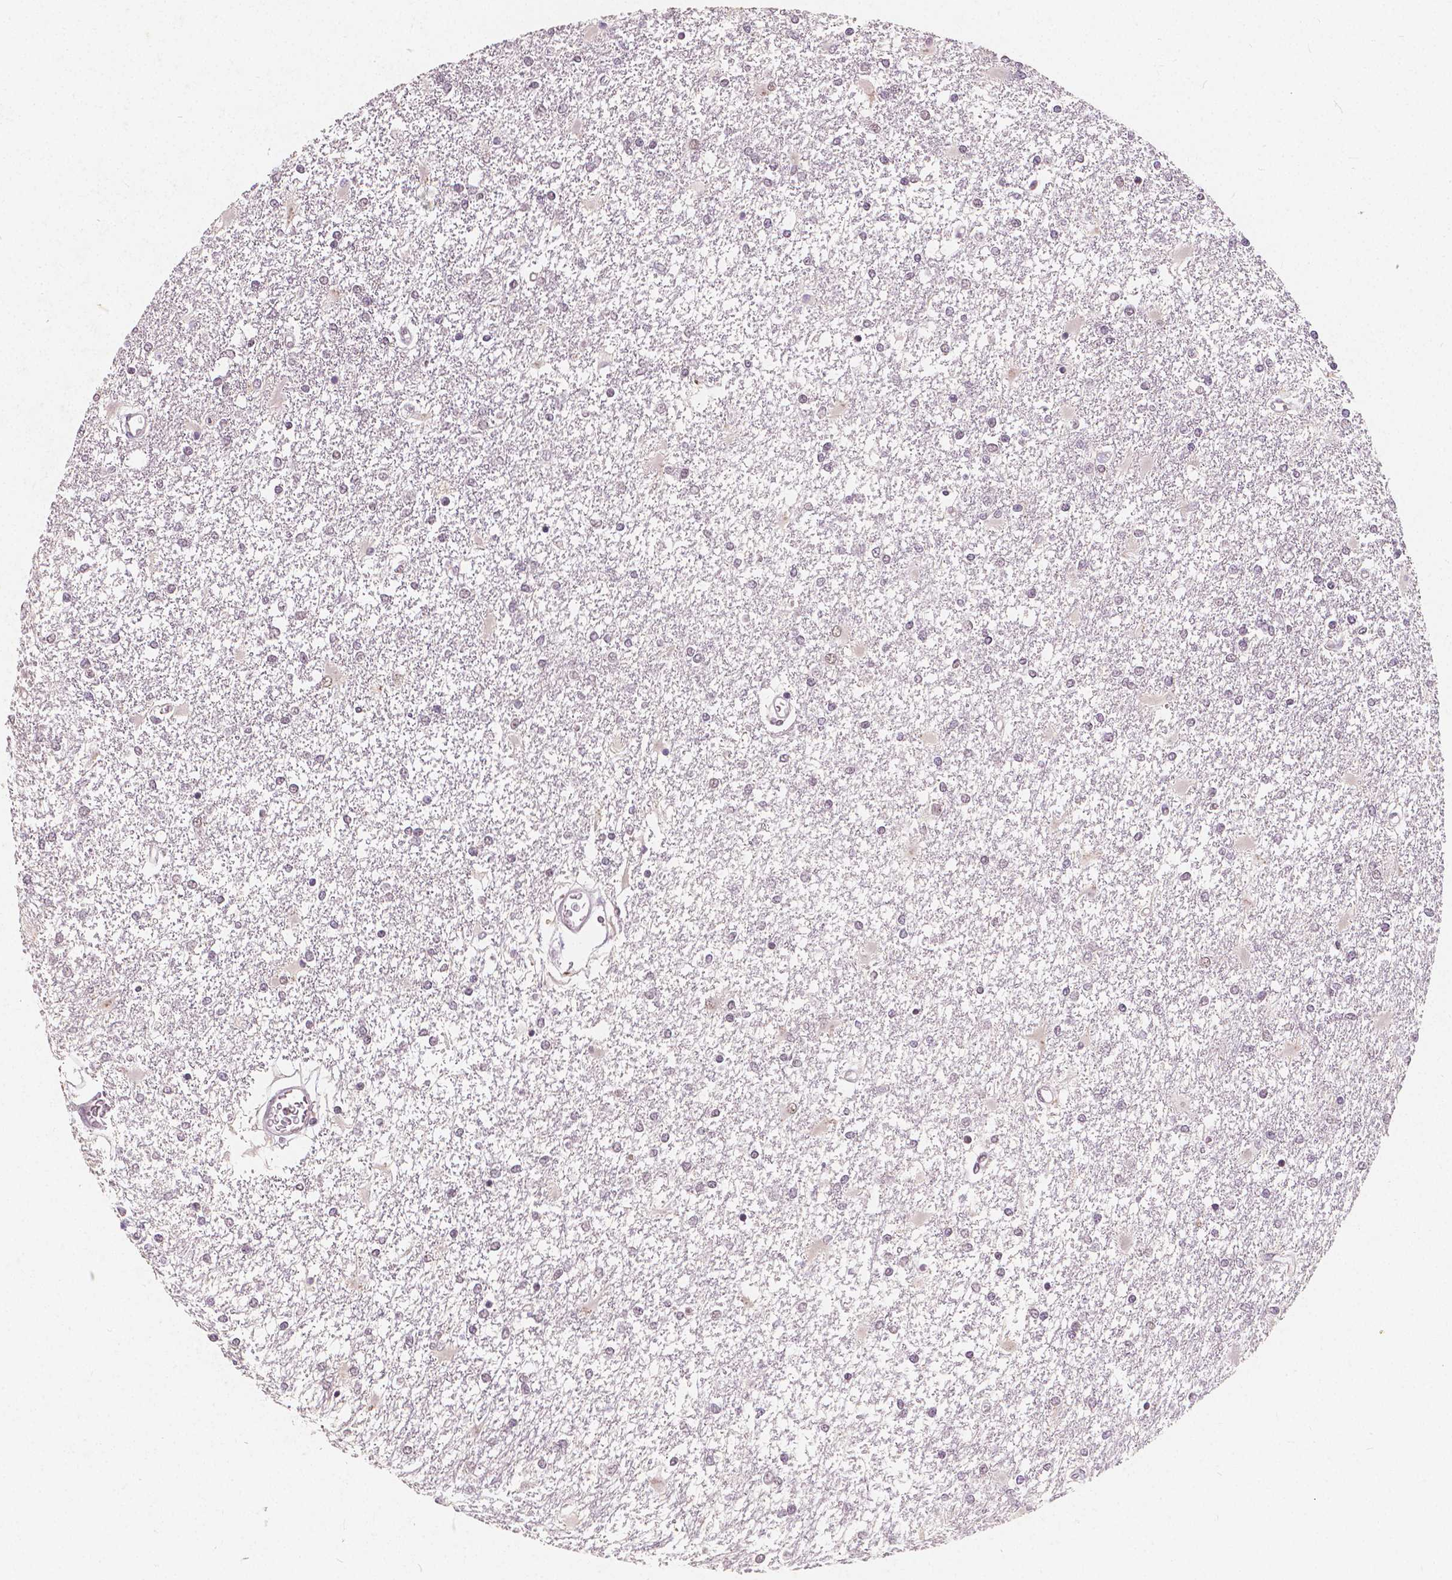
{"staining": {"intensity": "negative", "quantity": "none", "location": "none"}, "tissue": "glioma", "cell_type": "Tumor cells", "image_type": "cancer", "snomed": [{"axis": "morphology", "description": "Glioma, malignant, High grade"}, {"axis": "topography", "description": "Cerebral cortex"}], "caption": "Immunohistochemical staining of human malignant high-grade glioma displays no significant positivity in tumor cells.", "gene": "NOLC1", "patient": {"sex": "male", "age": 79}}